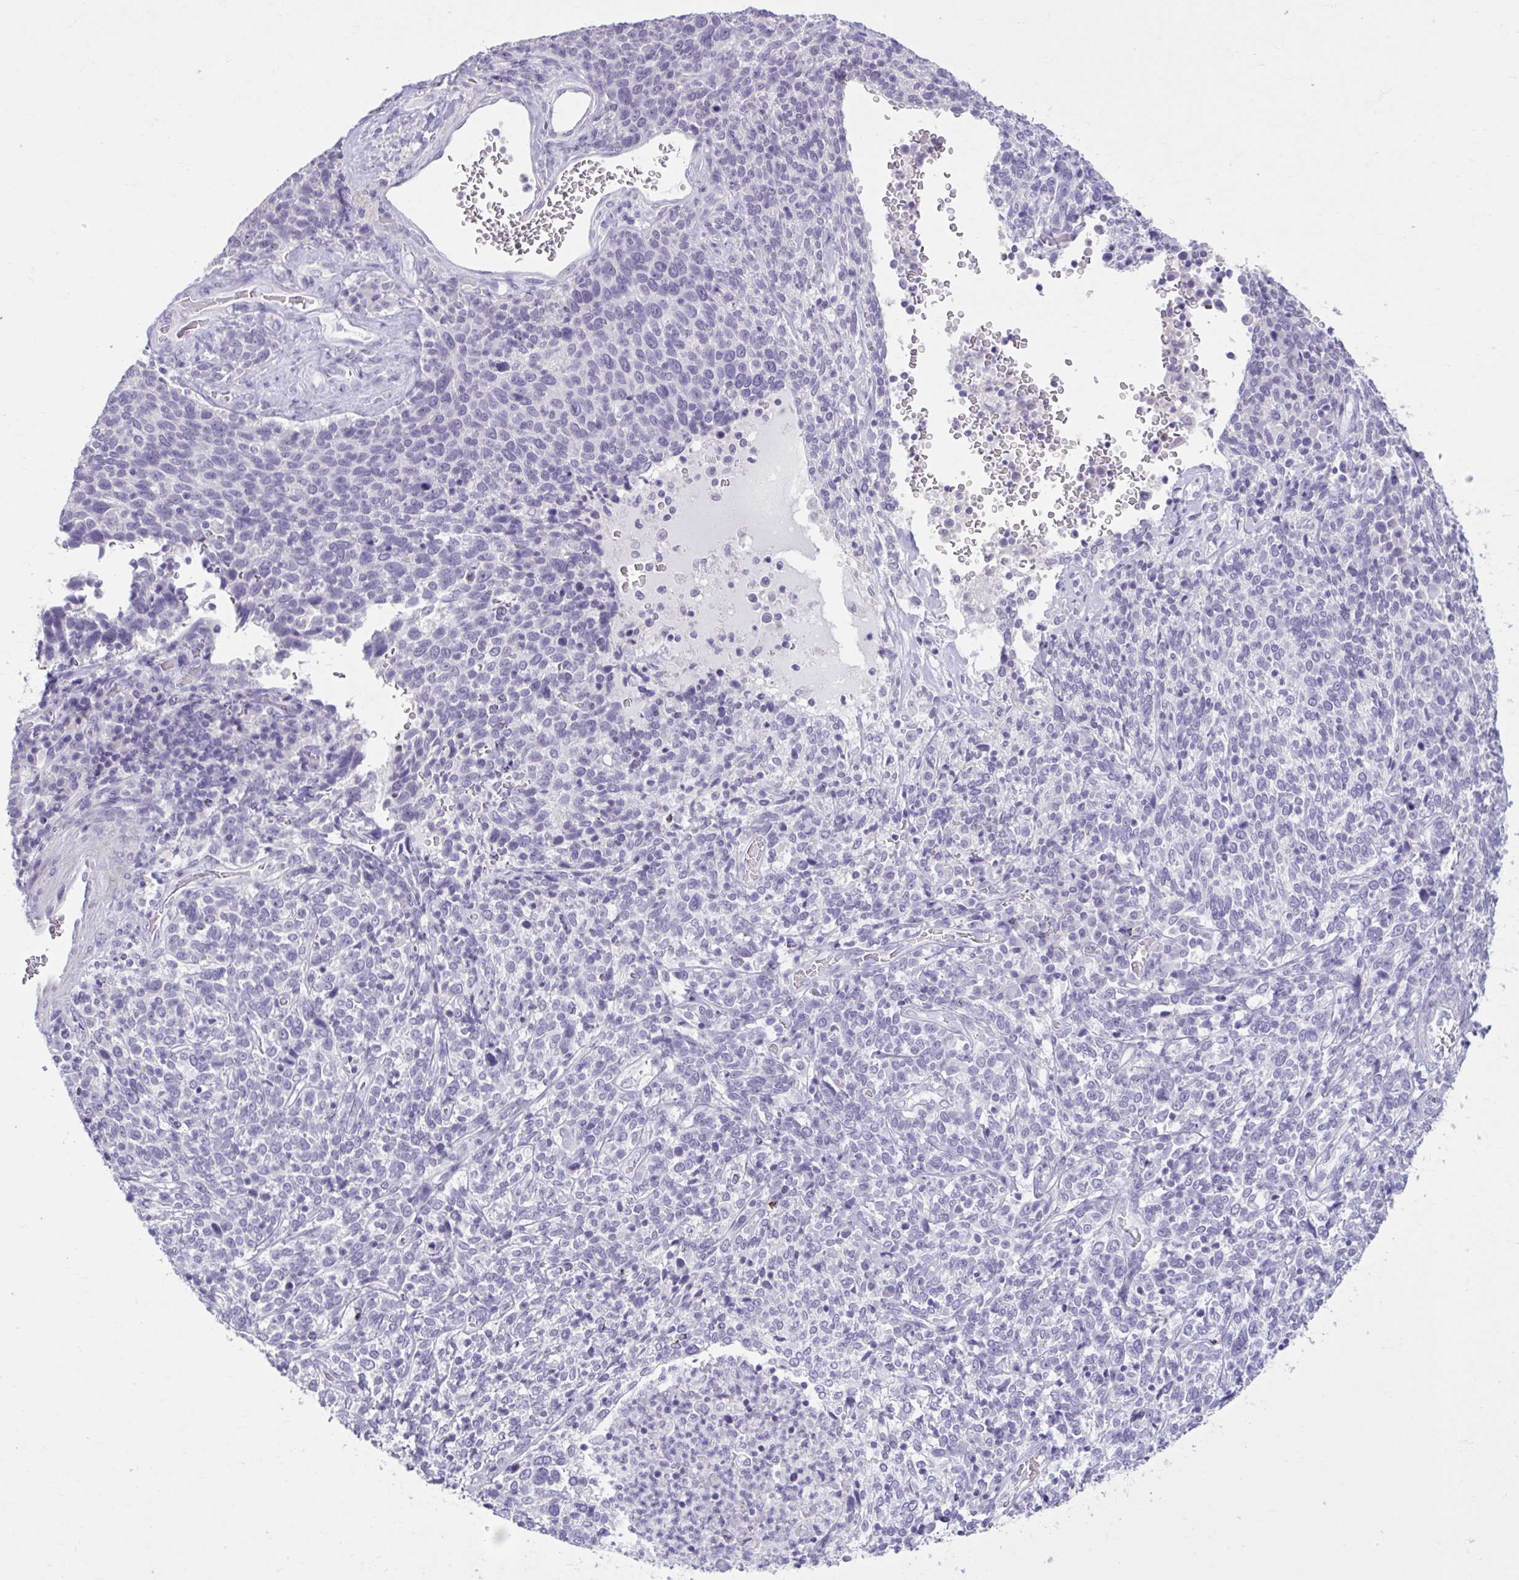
{"staining": {"intensity": "negative", "quantity": "none", "location": "none"}, "tissue": "cervical cancer", "cell_type": "Tumor cells", "image_type": "cancer", "snomed": [{"axis": "morphology", "description": "Squamous cell carcinoma, NOS"}, {"axis": "topography", "description": "Cervix"}], "caption": "Micrograph shows no protein expression in tumor cells of cervical cancer (squamous cell carcinoma) tissue.", "gene": "OR4B1", "patient": {"sex": "female", "age": 46}}